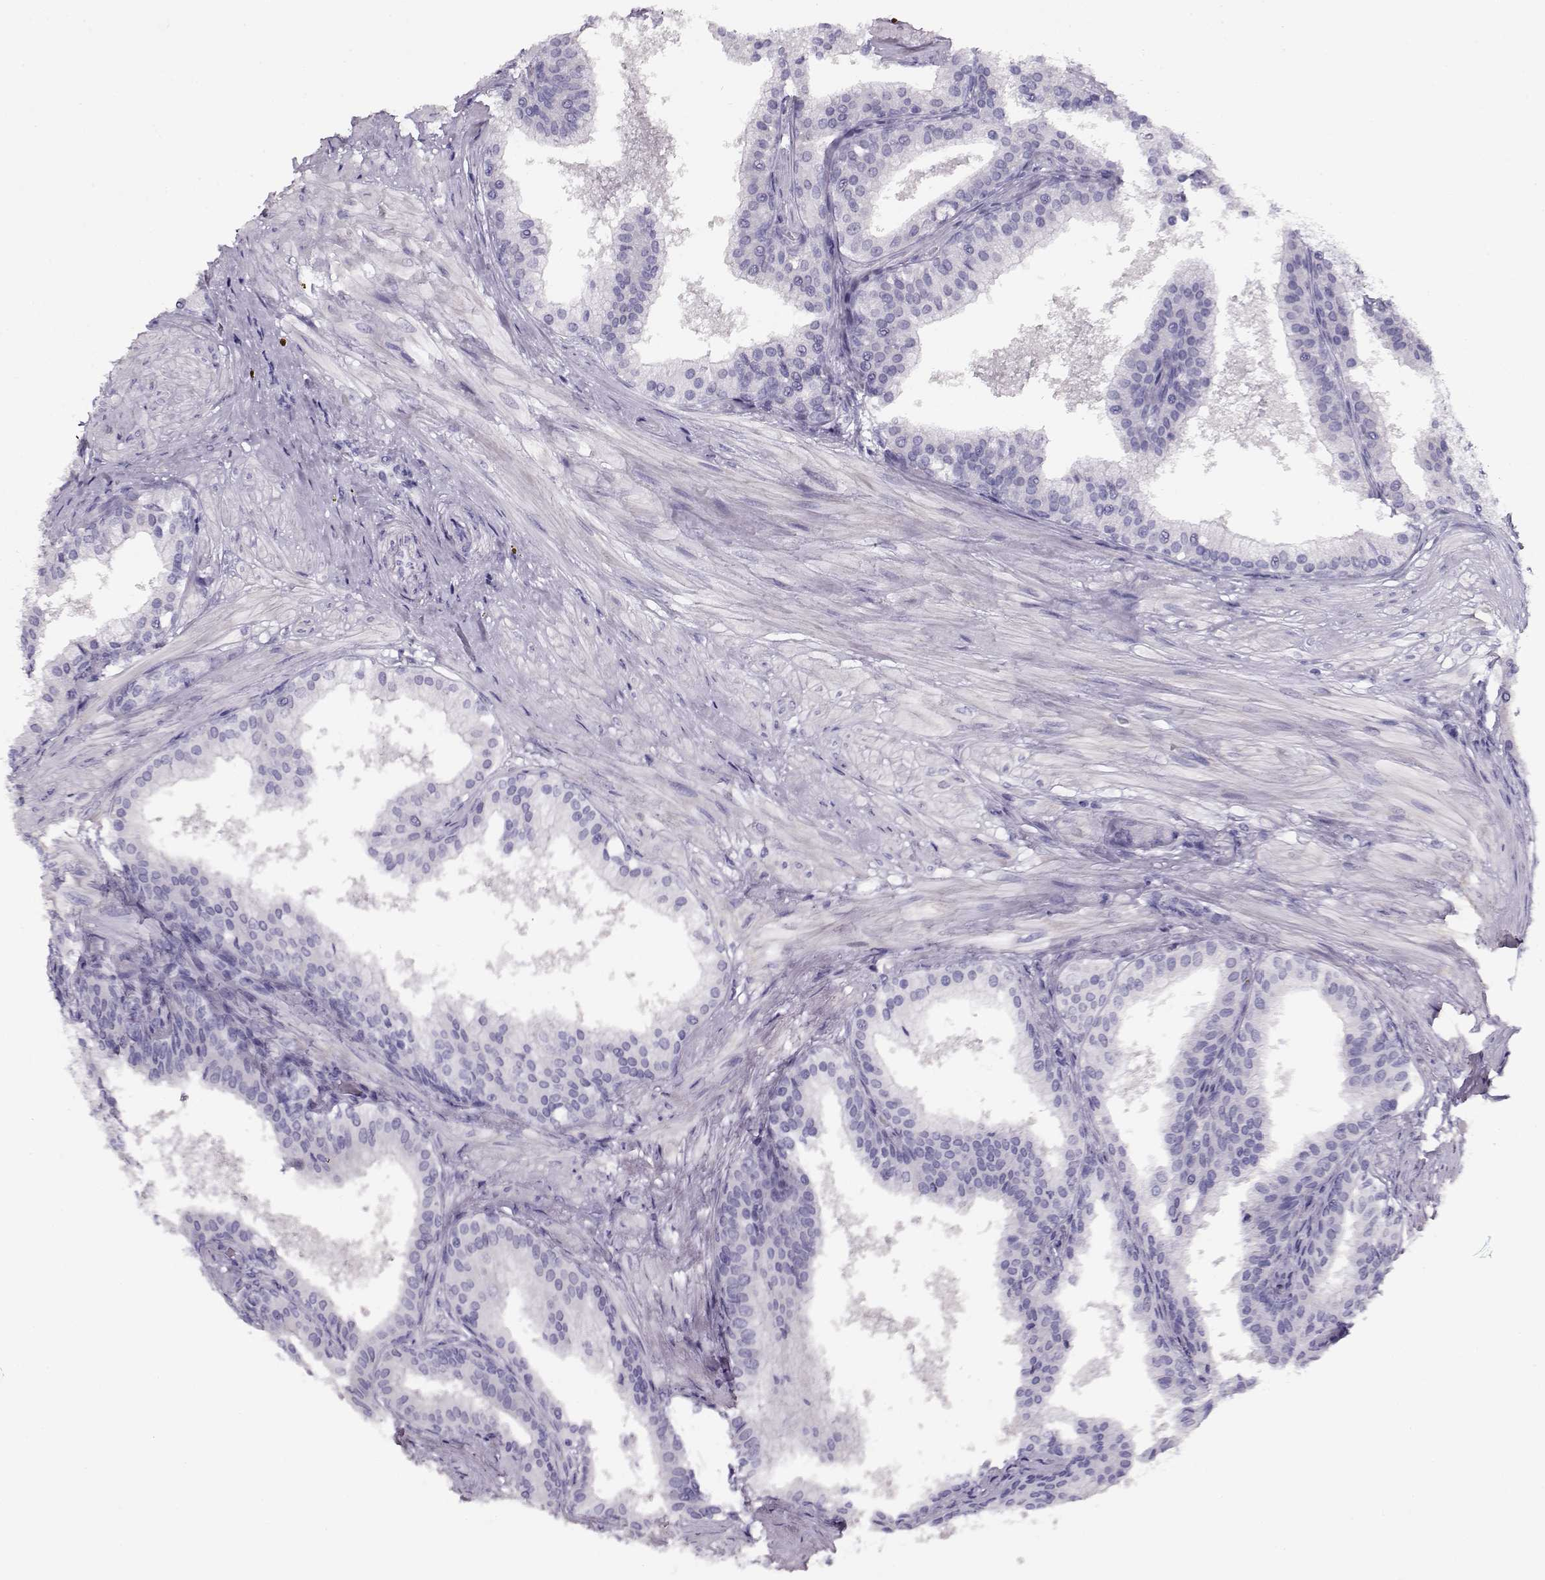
{"staining": {"intensity": "negative", "quantity": "none", "location": "none"}, "tissue": "prostate cancer", "cell_type": "Tumor cells", "image_type": "cancer", "snomed": [{"axis": "morphology", "description": "Adenocarcinoma, Low grade"}, {"axis": "topography", "description": "Prostate"}], "caption": "The micrograph shows no staining of tumor cells in low-grade adenocarcinoma (prostate). (Brightfield microscopy of DAB (3,3'-diaminobenzidine) IHC at high magnification).", "gene": "ACTN2", "patient": {"sex": "male", "age": 56}}